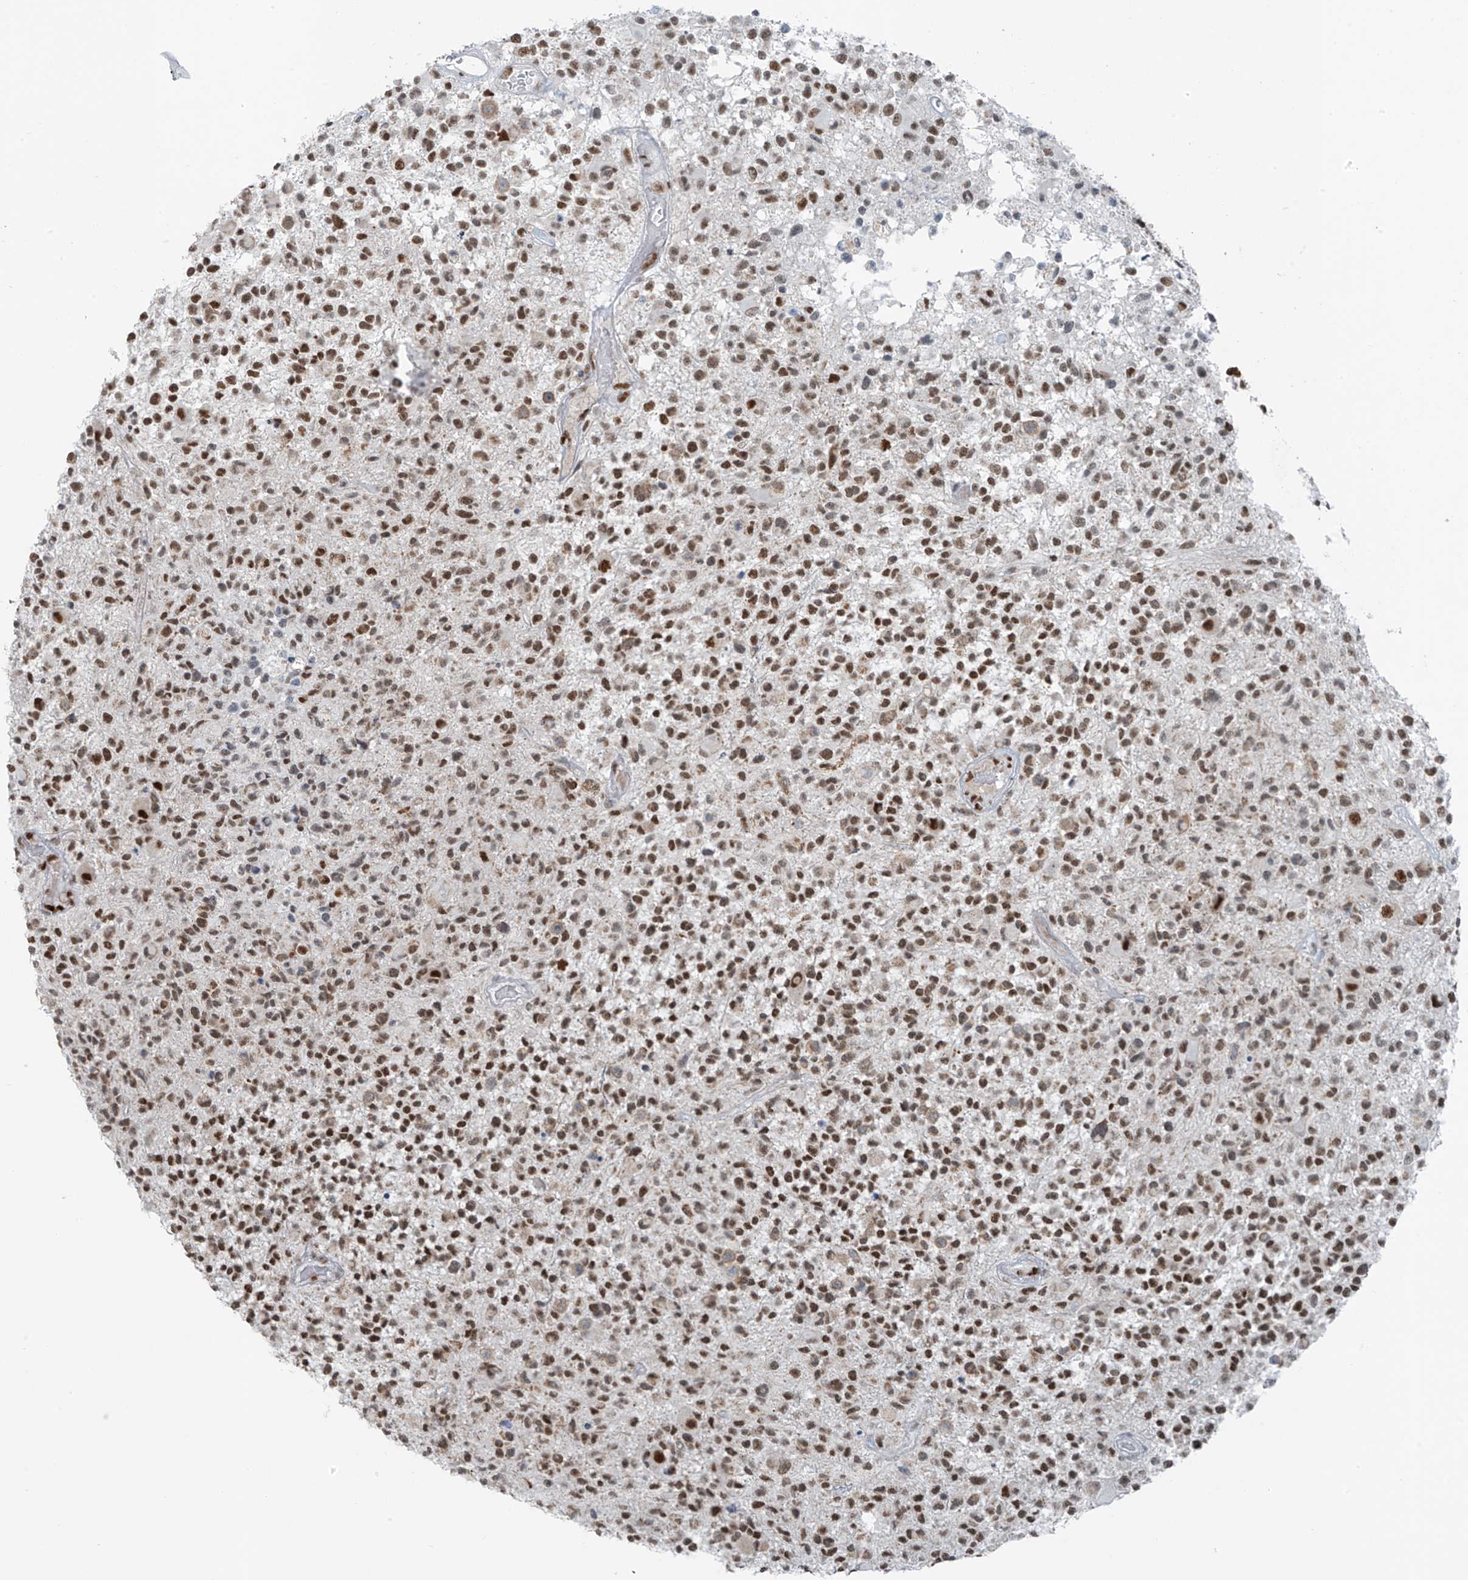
{"staining": {"intensity": "moderate", "quantity": ">75%", "location": "nuclear"}, "tissue": "glioma", "cell_type": "Tumor cells", "image_type": "cancer", "snomed": [{"axis": "morphology", "description": "Glioma, malignant, High grade"}, {"axis": "morphology", "description": "Glioblastoma, NOS"}, {"axis": "topography", "description": "Brain"}], "caption": "About >75% of tumor cells in human glioma reveal moderate nuclear protein positivity as visualized by brown immunohistochemical staining.", "gene": "WRNIP1", "patient": {"sex": "male", "age": 60}}